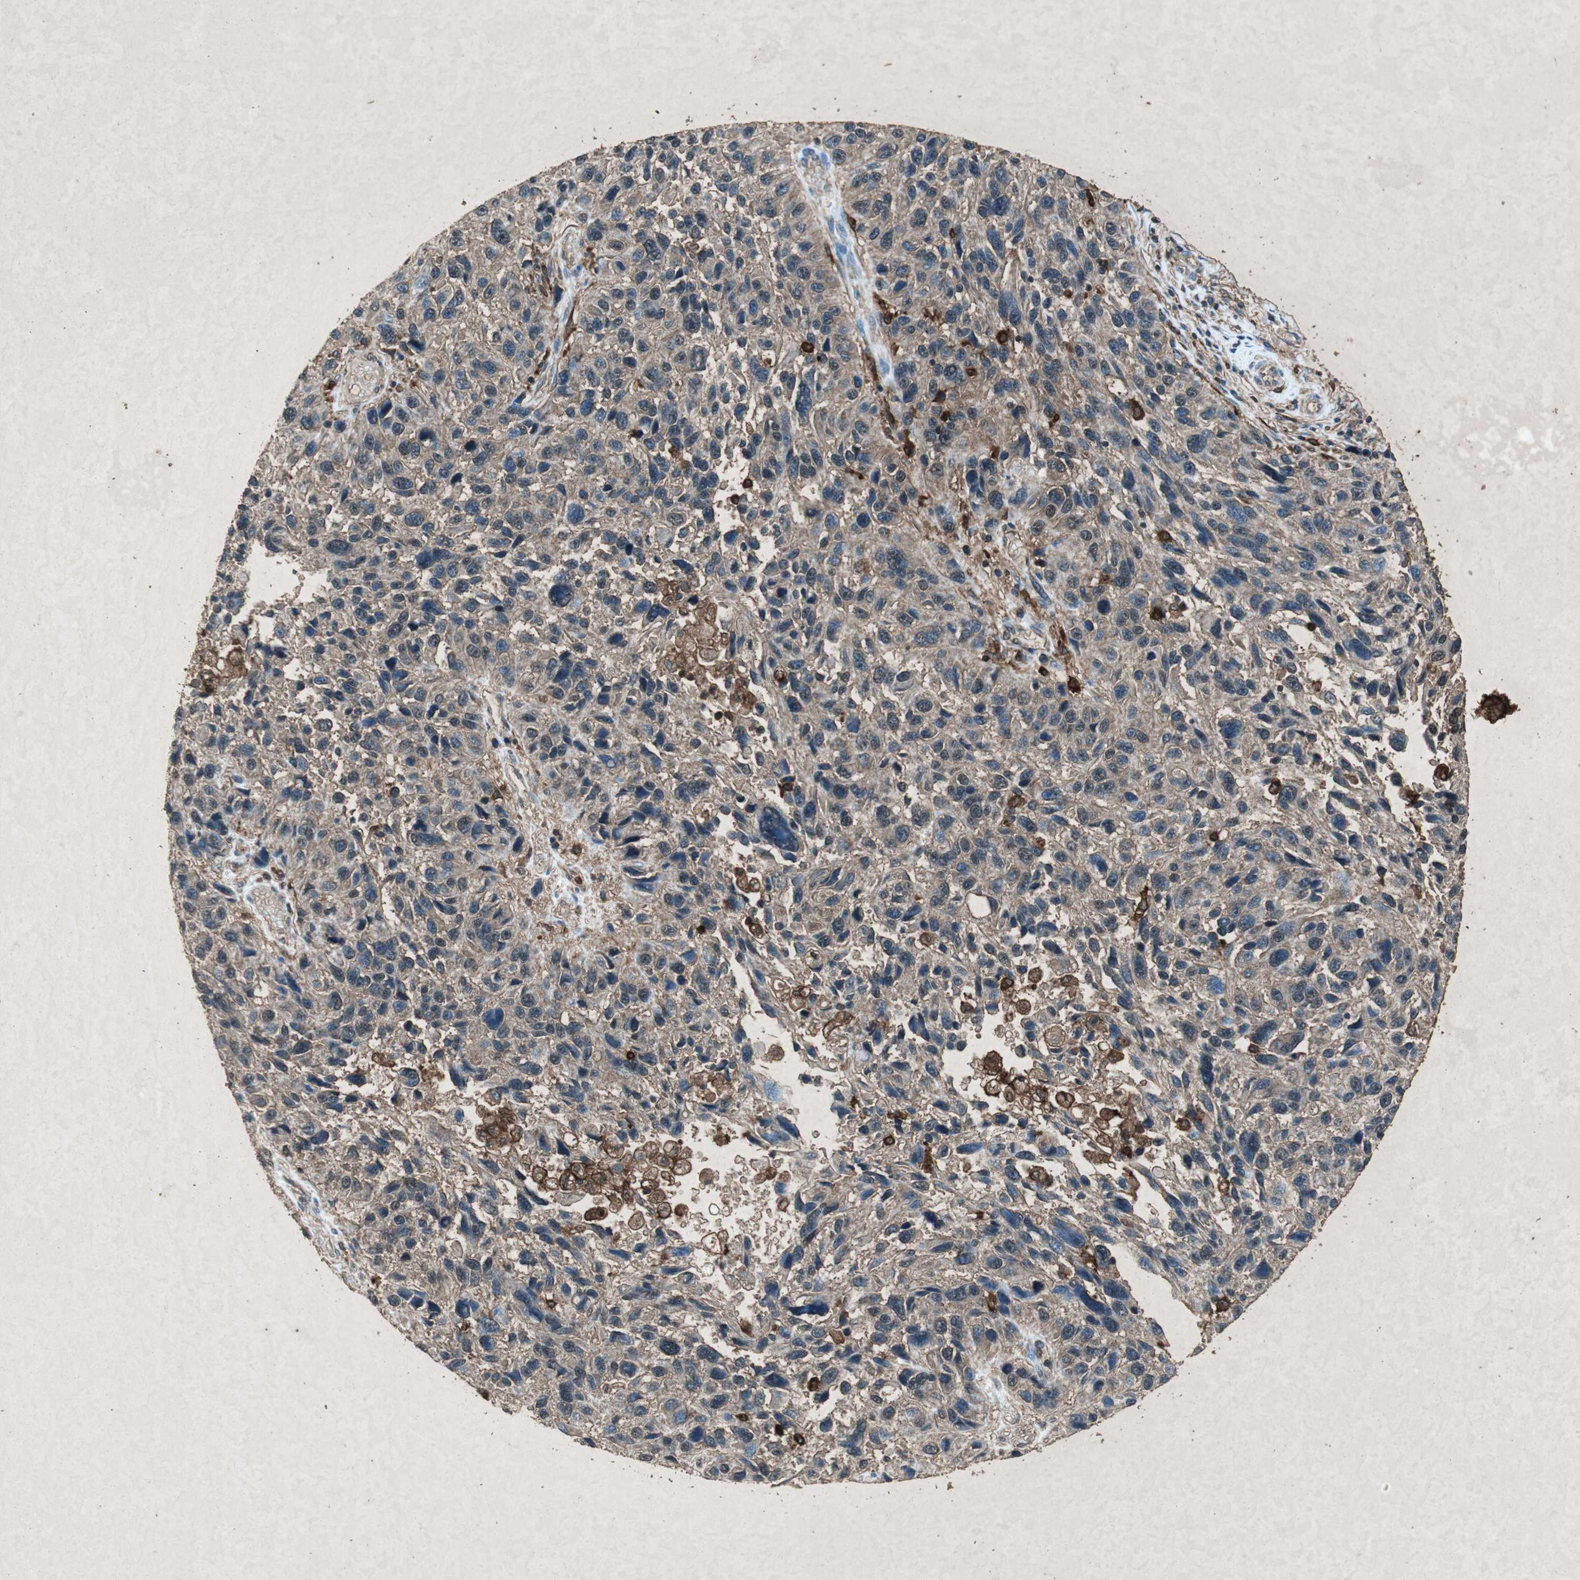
{"staining": {"intensity": "weak", "quantity": "25%-75%", "location": "cytoplasmic/membranous"}, "tissue": "melanoma", "cell_type": "Tumor cells", "image_type": "cancer", "snomed": [{"axis": "morphology", "description": "Malignant melanoma, NOS"}, {"axis": "topography", "description": "Skin"}], "caption": "A brown stain shows weak cytoplasmic/membranous staining of a protein in human melanoma tumor cells. (DAB (3,3'-diaminobenzidine) = brown stain, brightfield microscopy at high magnification).", "gene": "TYROBP", "patient": {"sex": "male", "age": 53}}